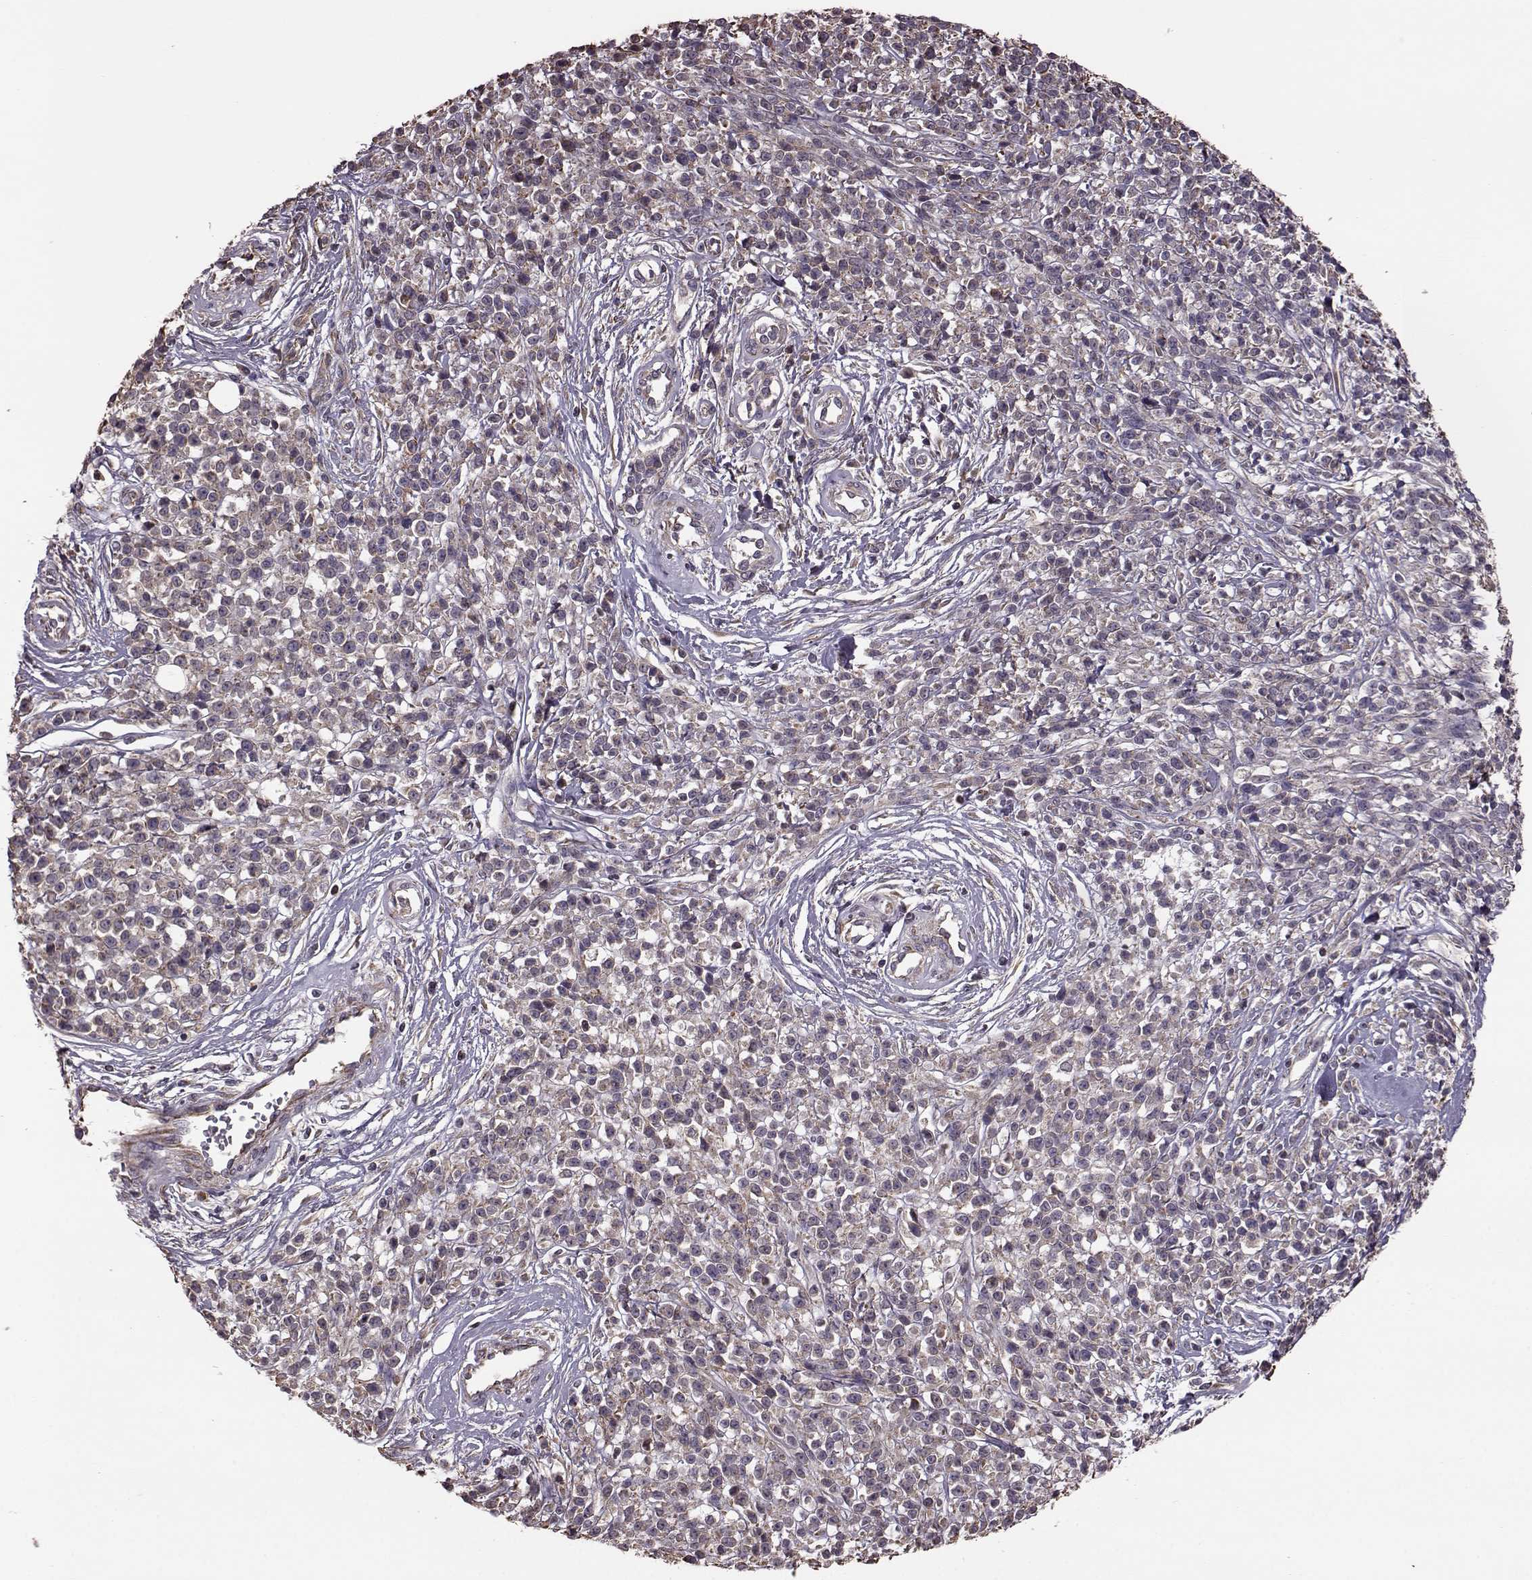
{"staining": {"intensity": "weak", "quantity": ">75%", "location": "cytoplasmic/membranous"}, "tissue": "melanoma", "cell_type": "Tumor cells", "image_type": "cancer", "snomed": [{"axis": "morphology", "description": "Malignant melanoma, NOS"}, {"axis": "topography", "description": "Skin"}, {"axis": "topography", "description": "Skin of trunk"}], "caption": "Immunohistochemistry (IHC) histopathology image of human malignant melanoma stained for a protein (brown), which demonstrates low levels of weak cytoplasmic/membranous expression in about >75% of tumor cells.", "gene": "NTF3", "patient": {"sex": "male", "age": 74}}